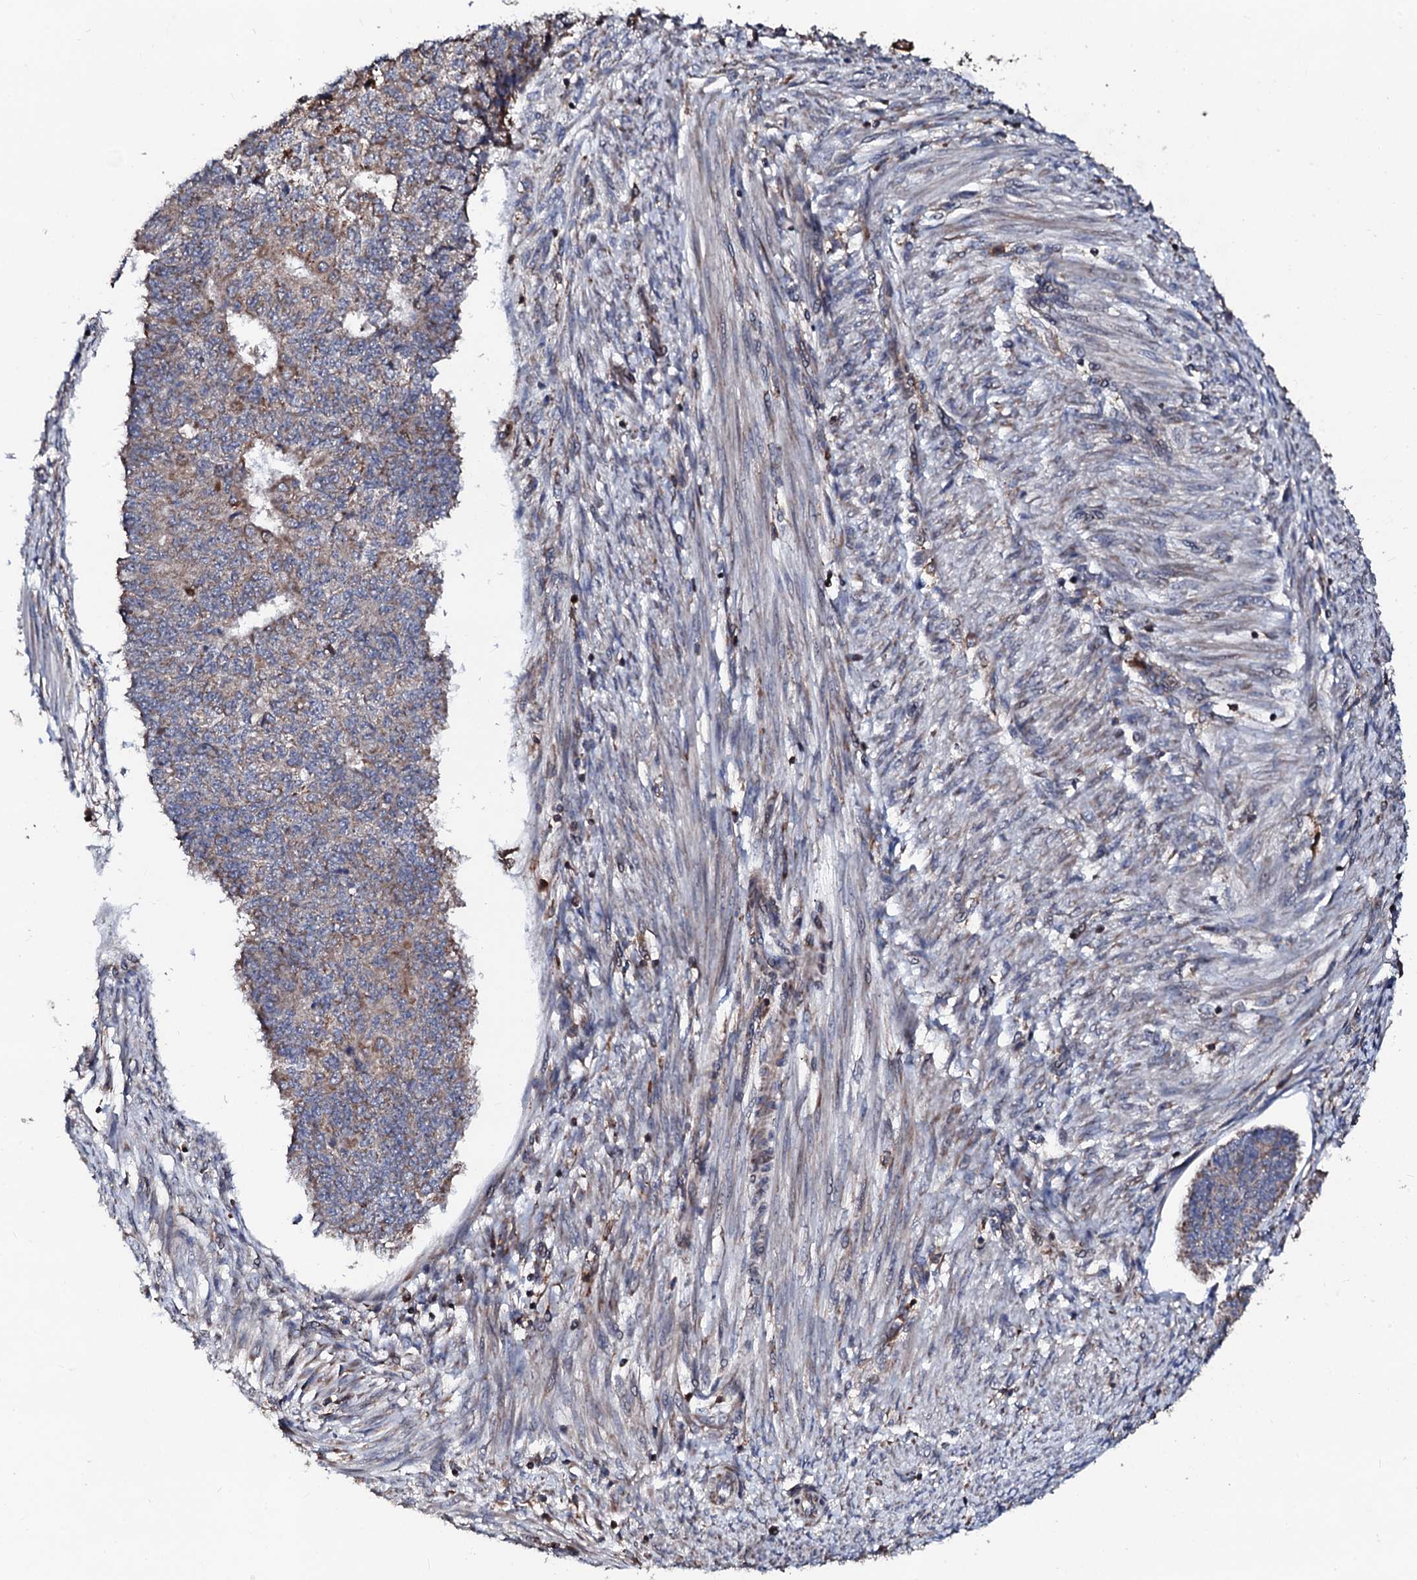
{"staining": {"intensity": "weak", "quantity": "25%-75%", "location": "cytoplasmic/membranous"}, "tissue": "endometrial cancer", "cell_type": "Tumor cells", "image_type": "cancer", "snomed": [{"axis": "morphology", "description": "Adenocarcinoma, NOS"}, {"axis": "topography", "description": "Endometrium"}], "caption": "Adenocarcinoma (endometrial) stained with DAB immunohistochemistry displays low levels of weak cytoplasmic/membranous expression in about 25%-75% of tumor cells. The staining was performed using DAB to visualize the protein expression in brown, while the nuclei were stained in blue with hematoxylin (Magnification: 20x).", "gene": "SDHAF2", "patient": {"sex": "female", "age": 32}}